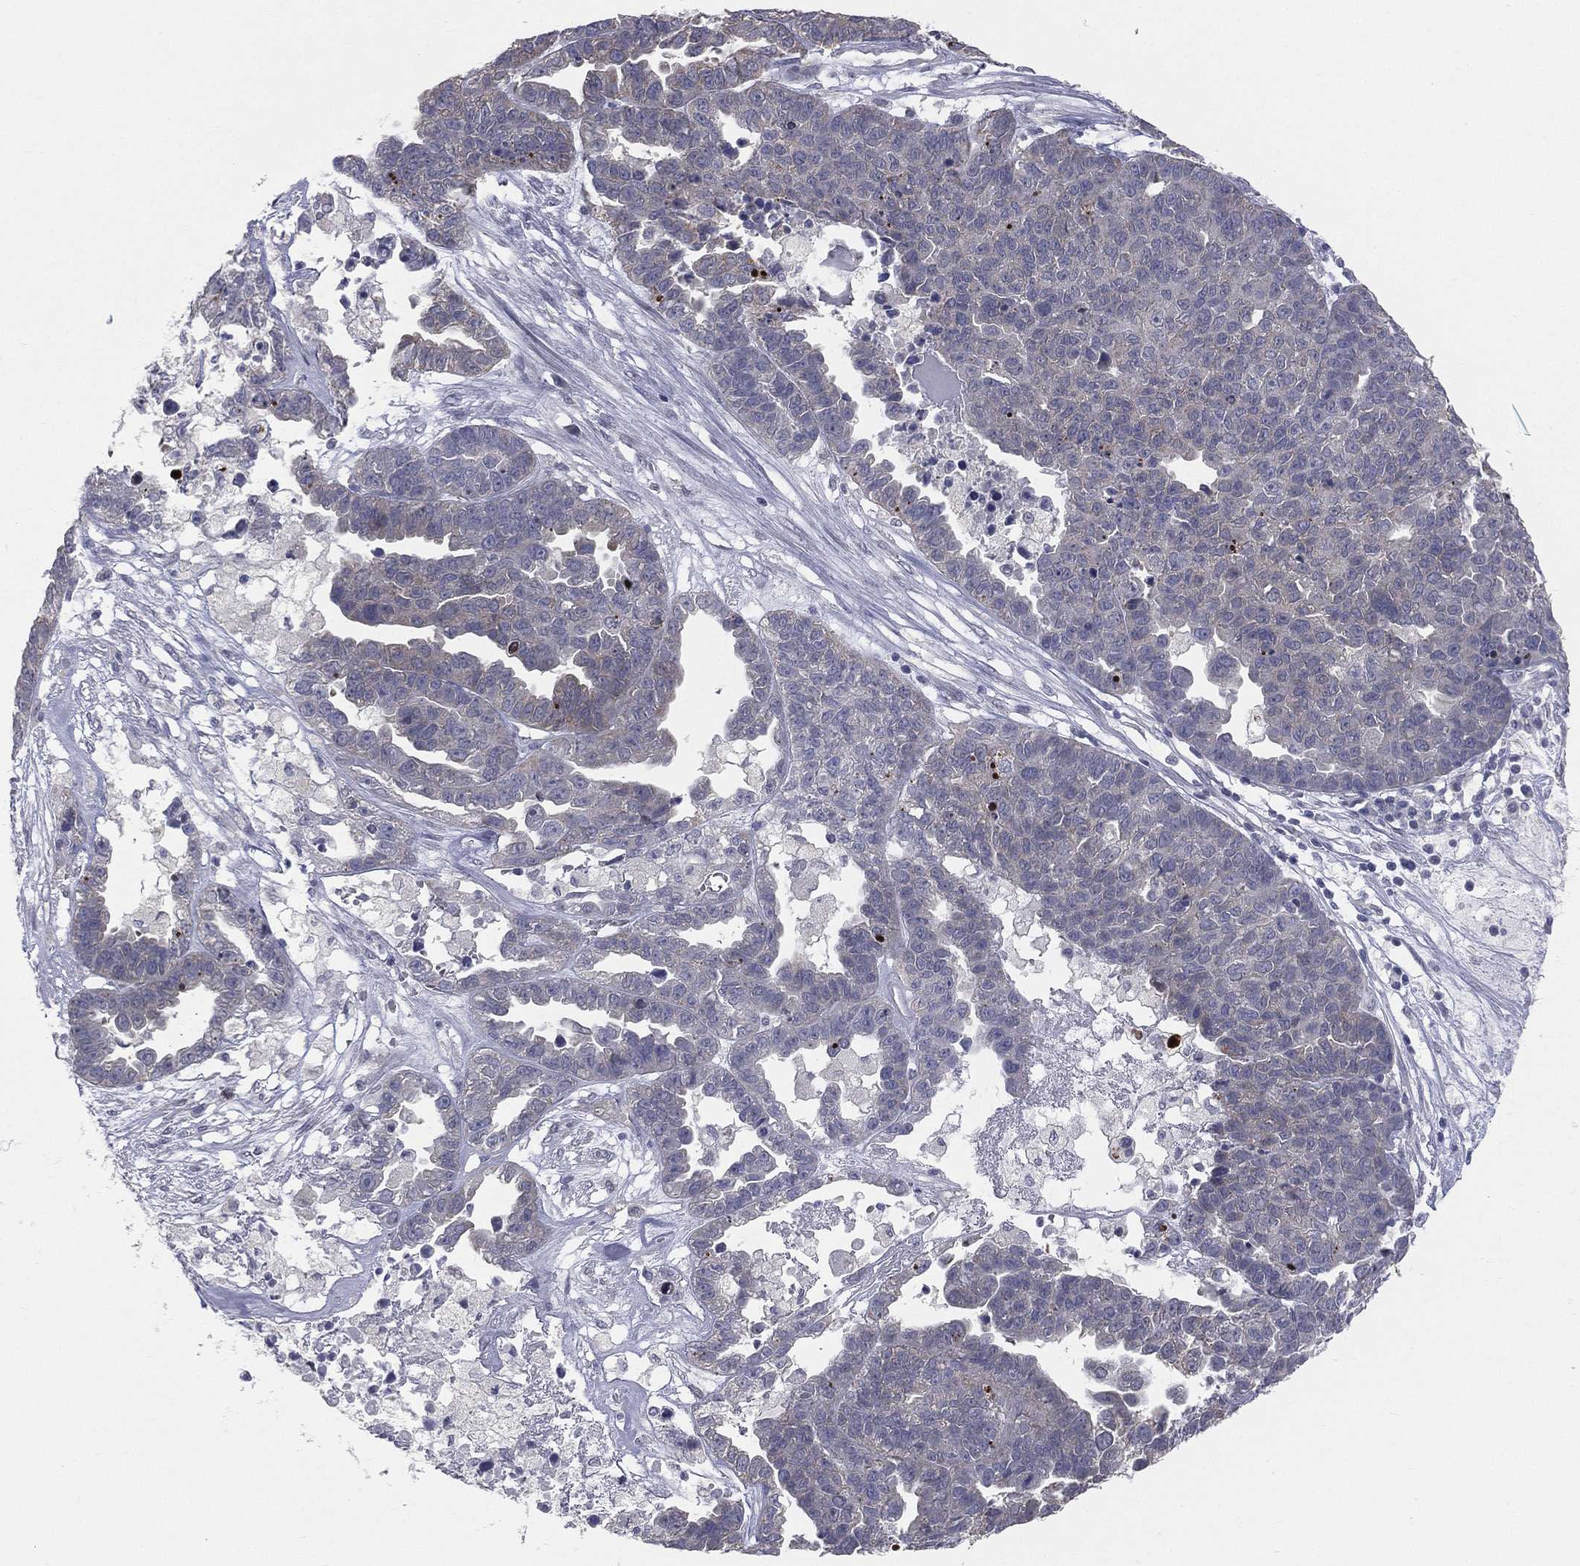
{"staining": {"intensity": "negative", "quantity": "none", "location": "none"}, "tissue": "ovarian cancer", "cell_type": "Tumor cells", "image_type": "cancer", "snomed": [{"axis": "morphology", "description": "Cystadenocarcinoma, serous, NOS"}, {"axis": "topography", "description": "Ovary"}], "caption": "Ovarian serous cystadenocarcinoma was stained to show a protein in brown. There is no significant expression in tumor cells.", "gene": "DMKN", "patient": {"sex": "female", "age": 87}}